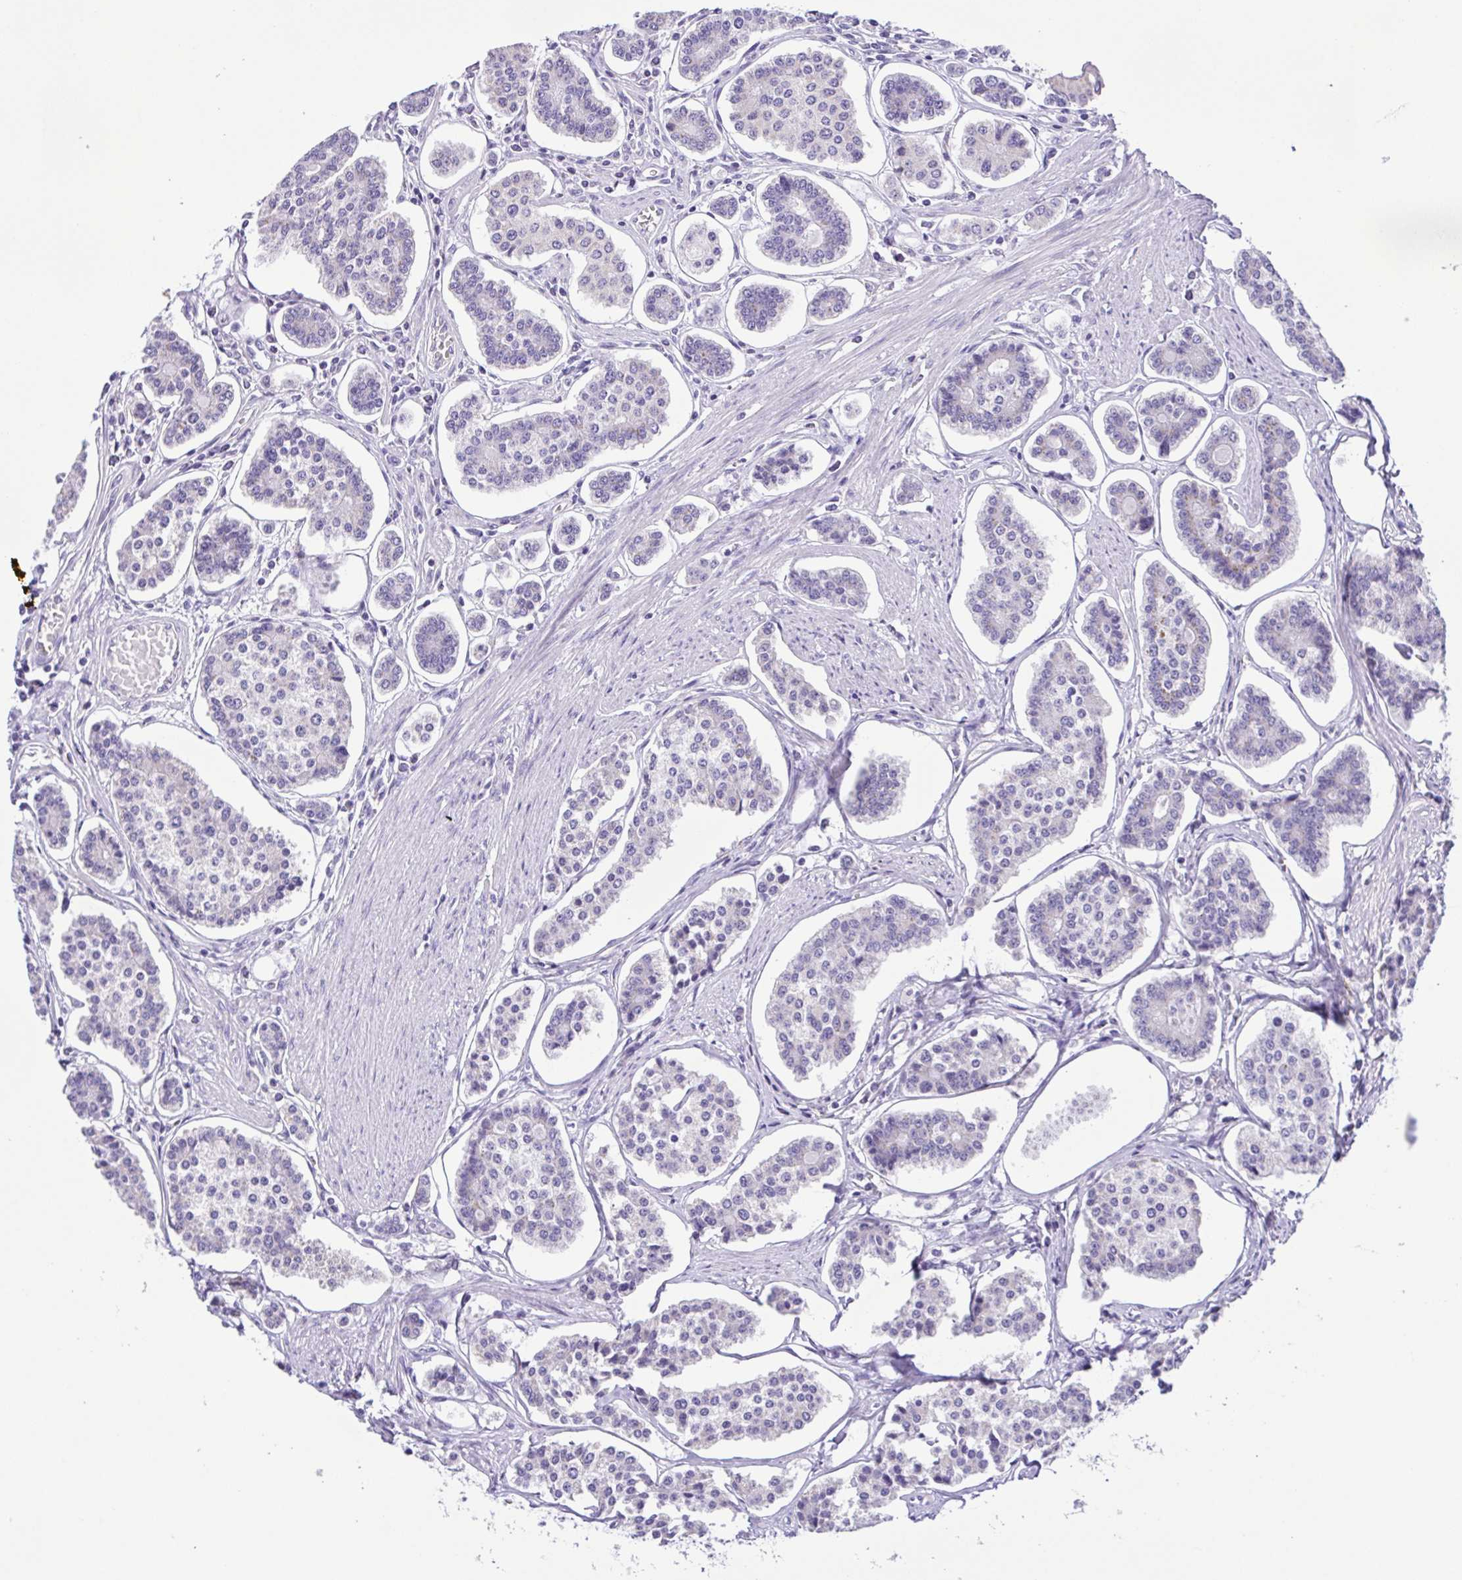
{"staining": {"intensity": "negative", "quantity": "none", "location": "none"}, "tissue": "carcinoid", "cell_type": "Tumor cells", "image_type": "cancer", "snomed": [{"axis": "morphology", "description": "Carcinoid, malignant, NOS"}, {"axis": "topography", "description": "Small intestine"}], "caption": "Carcinoid was stained to show a protein in brown. There is no significant expression in tumor cells. Brightfield microscopy of immunohistochemistry (IHC) stained with DAB (brown) and hematoxylin (blue), captured at high magnification.", "gene": "CD72", "patient": {"sex": "female", "age": 65}}